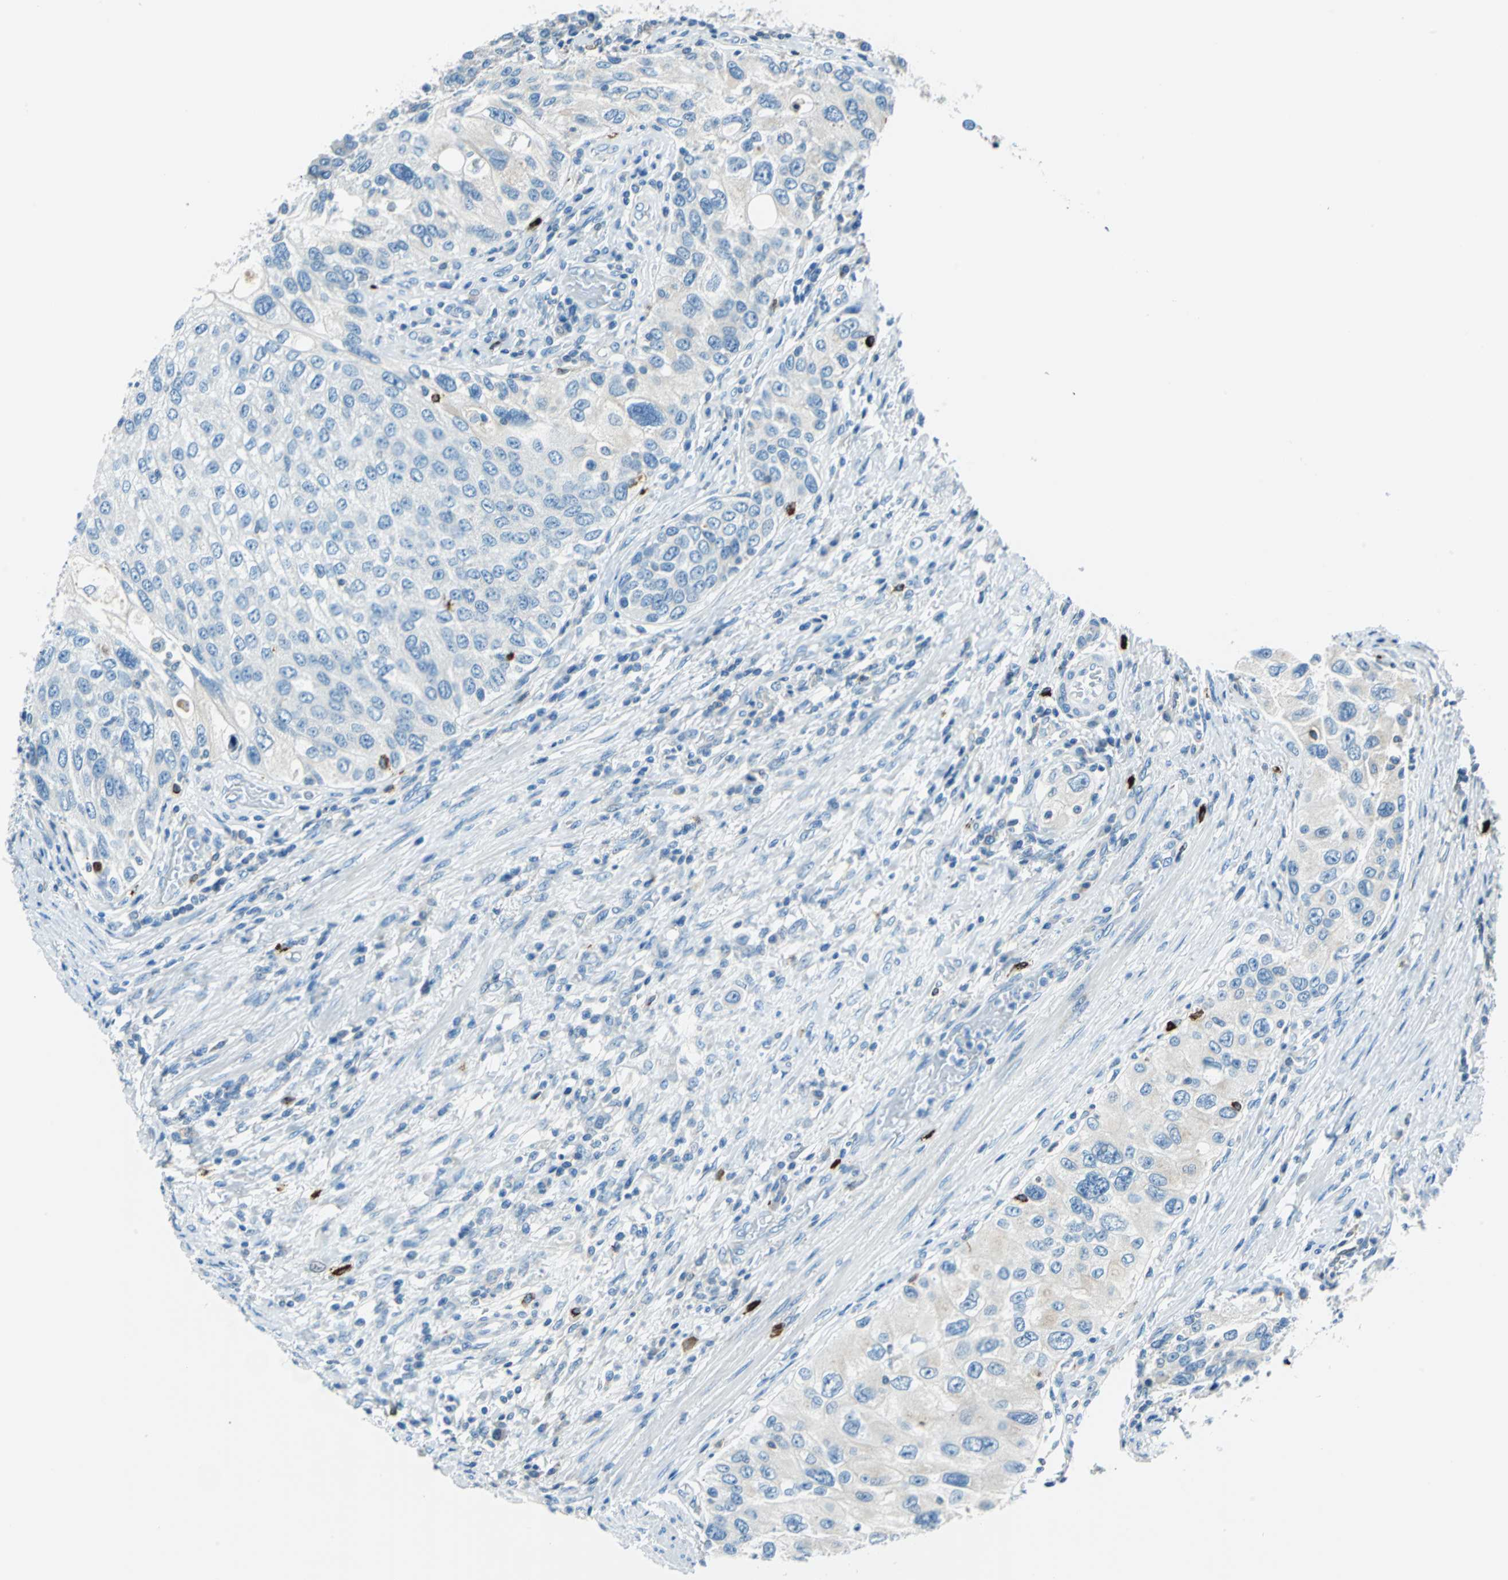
{"staining": {"intensity": "negative", "quantity": "none", "location": "none"}, "tissue": "urothelial cancer", "cell_type": "Tumor cells", "image_type": "cancer", "snomed": [{"axis": "morphology", "description": "Urothelial carcinoma, High grade"}, {"axis": "topography", "description": "Urinary bladder"}], "caption": "Protein analysis of high-grade urothelial carcinoma displays no significant positivity in tumor cells.", "gene": "CPA3", "patient": {"sex": "female", "age": 56}}